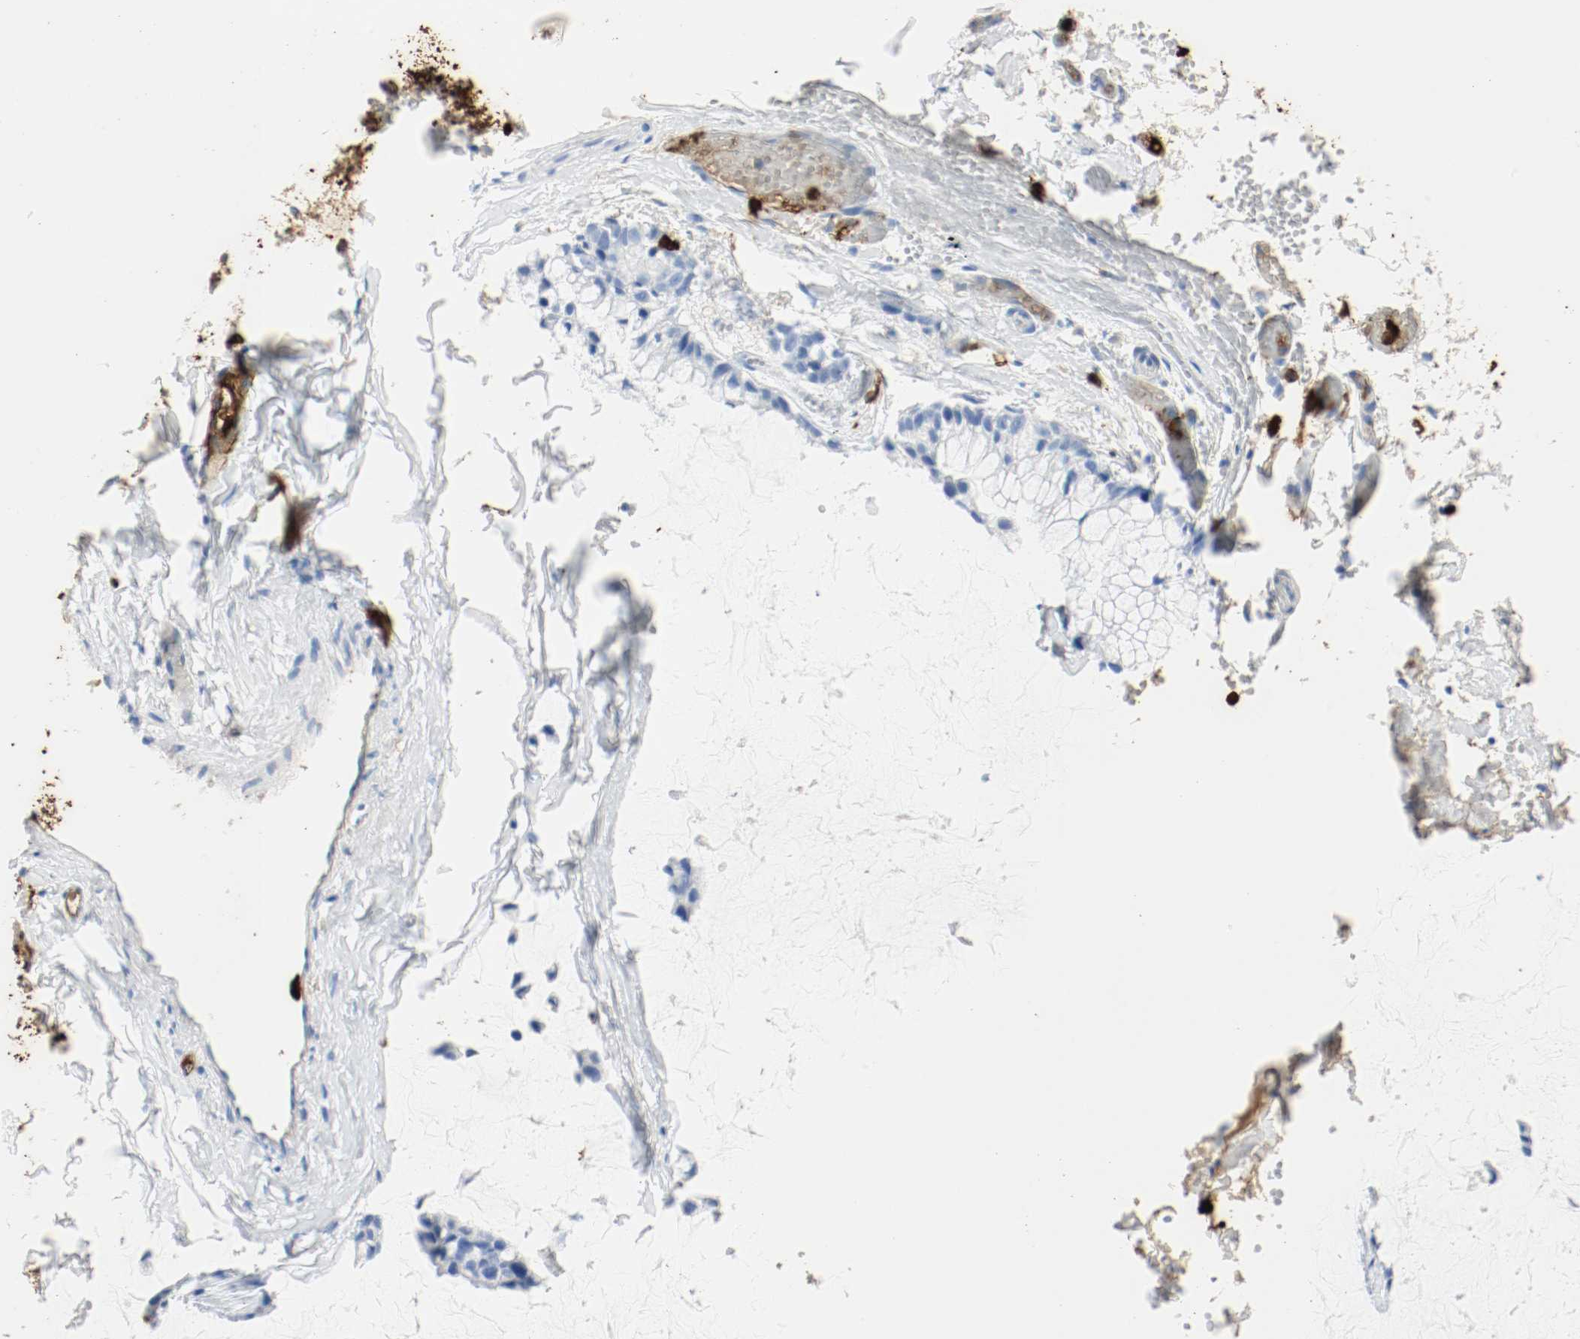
{"staining": {"intensity": "negative", "quantity": "none", "location": "none"}, "tissue": "ovarian cancer", "cell_type": "Tumor cells", "image_type": "cancer", "snomed": [{"axis": "morphology", "description": "Cystadenocarcinoma, mucinous, NOS"}, {"axis": "topography", "description": "Ovary"}], "caption": "DAB immunohistochemical staining of human mucinous cystadenocarcinoma (ovarian) shows no significant staining in tumor cells.", "gene": "S100A9", "patient": {"sex": "female", "age": 39}}